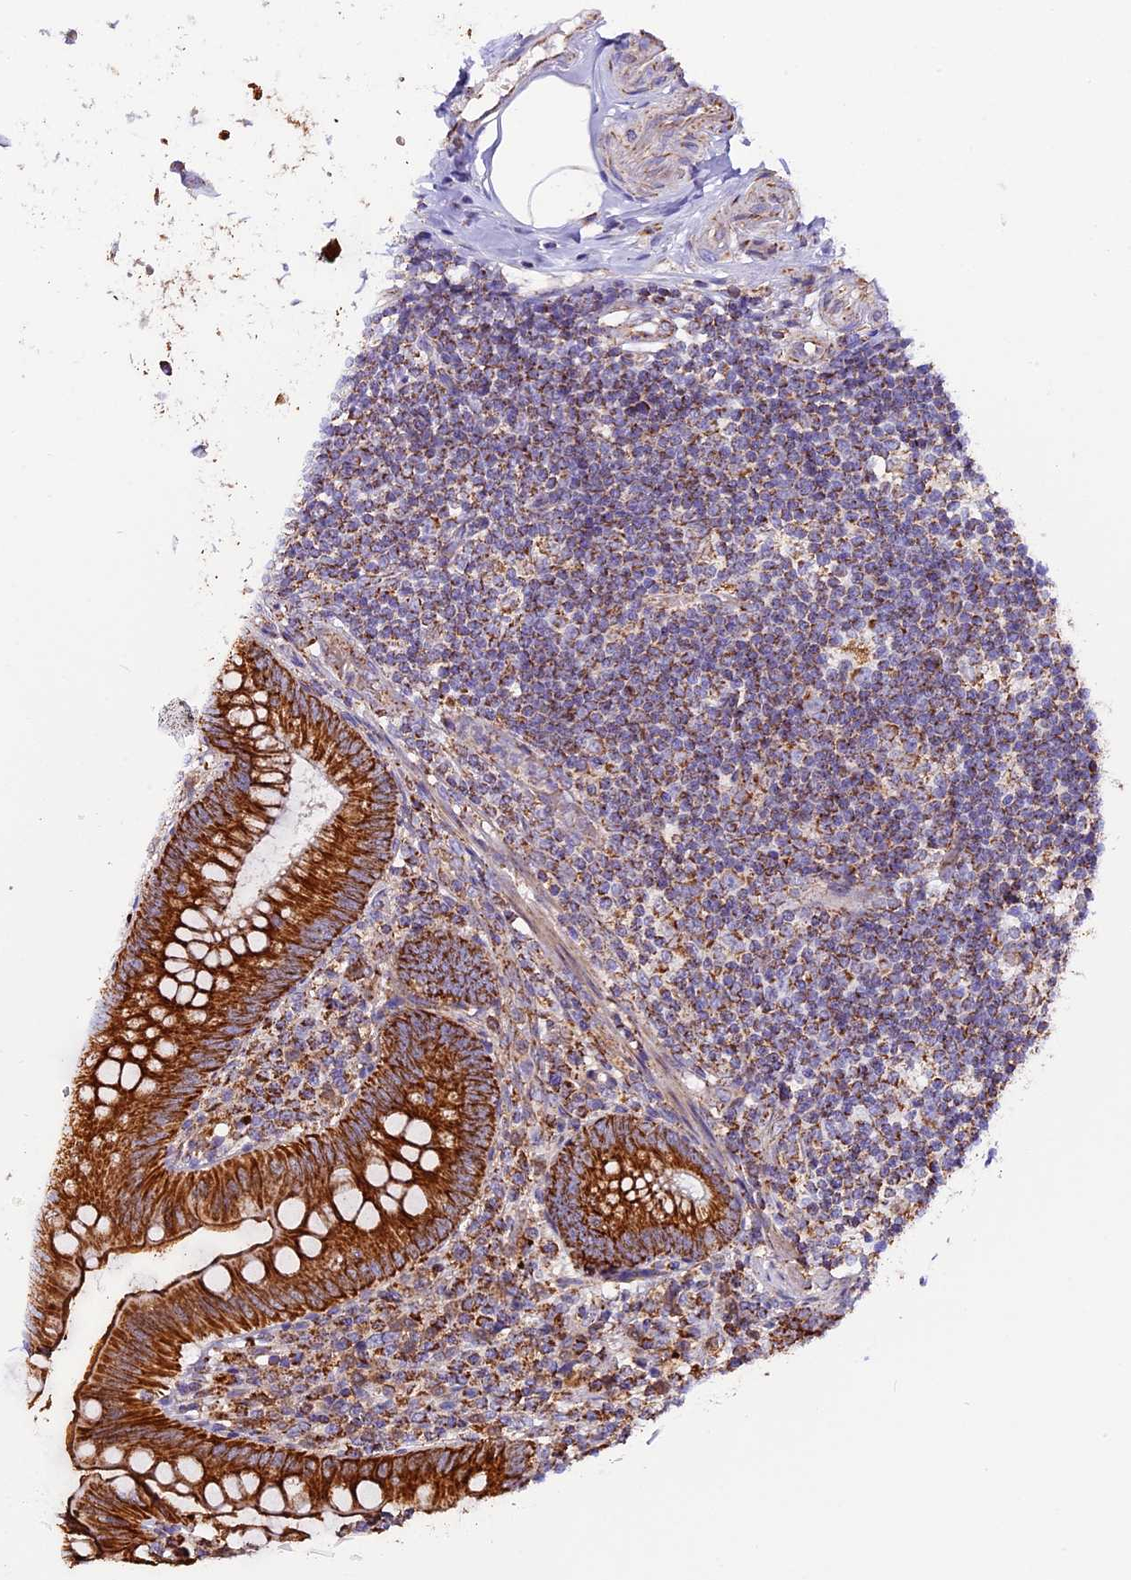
{"staining": {"intensity": "strong", "quantity": ">75%", "location": "cytoplasmic/membranous"}, "tissue": "appendix", "cell_type": "Glandular cells", "image_type": "normal", "snomed": [{"axis": "morphology", "description": "Normal tissue, NOS"}, {"axis": "topography", "description": "Appendix"}], "caption": "An immunohistochemistry image of normal tissue is shown. Protein staining in brown highlights strong cytoplasmic/membranous positivity in appendix within glandular cells.", "gene": "NDUFA8", "patient": {"sex": "male", "age": 55}}